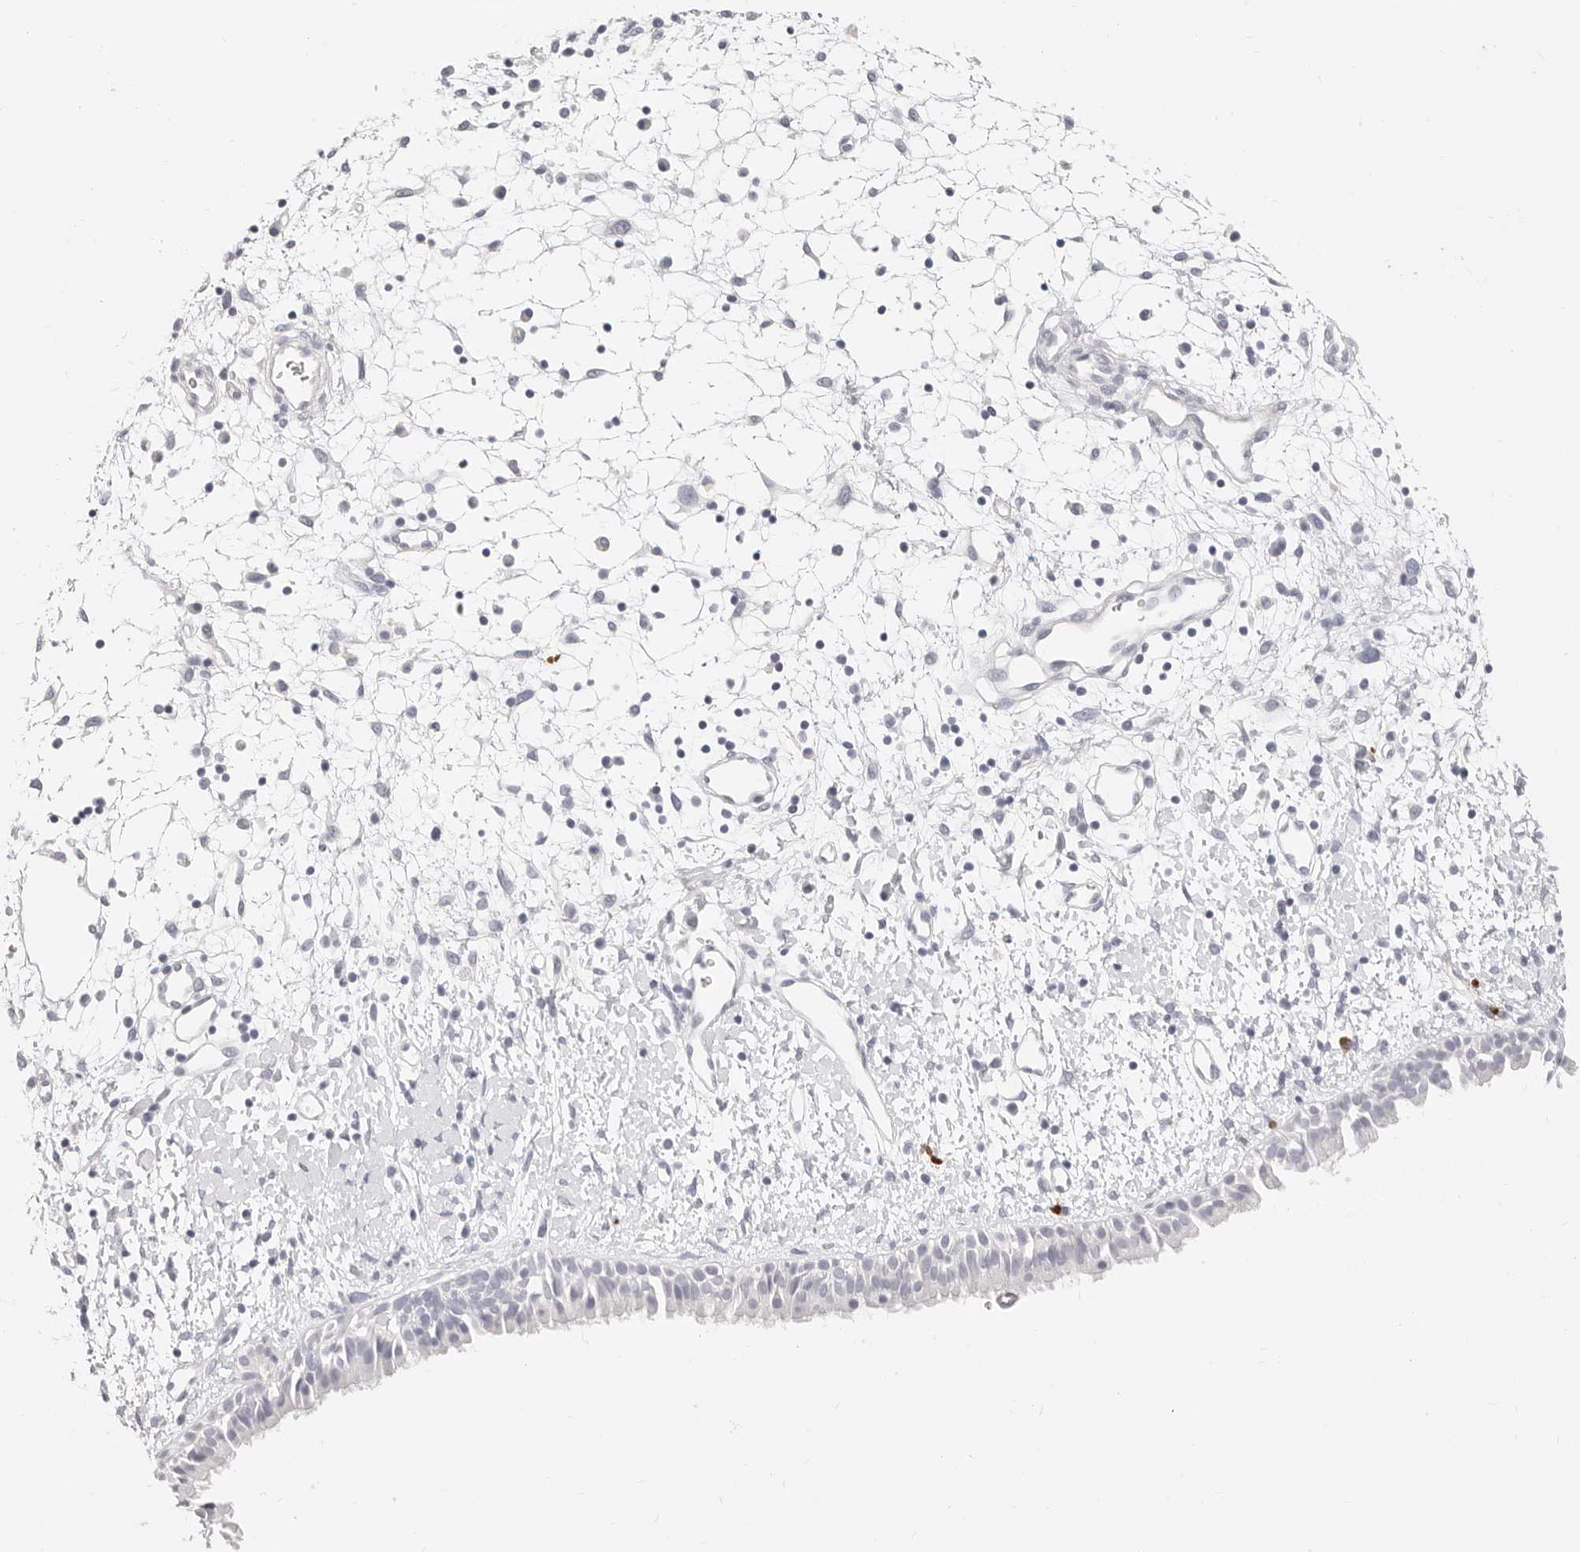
{"staining": {"intensity": "negative", "quantity": "none", "location": "none"}, "tissue": "nasopharynx", "cell_type": "Respiratory epithelial cells", "image_type": "normal", "snomed": [{"axis": "morphology", "description": "Normal tissue, NOS"}, {"axis": "topography", "description": "Nasopharynx"}], "caption": "Immunohistochemistry of benign human nasopharynx shows no positivity in respiratory epithelial cells.", "gene": "CAMP", "patient": {"sex": "male", "age": 22}}